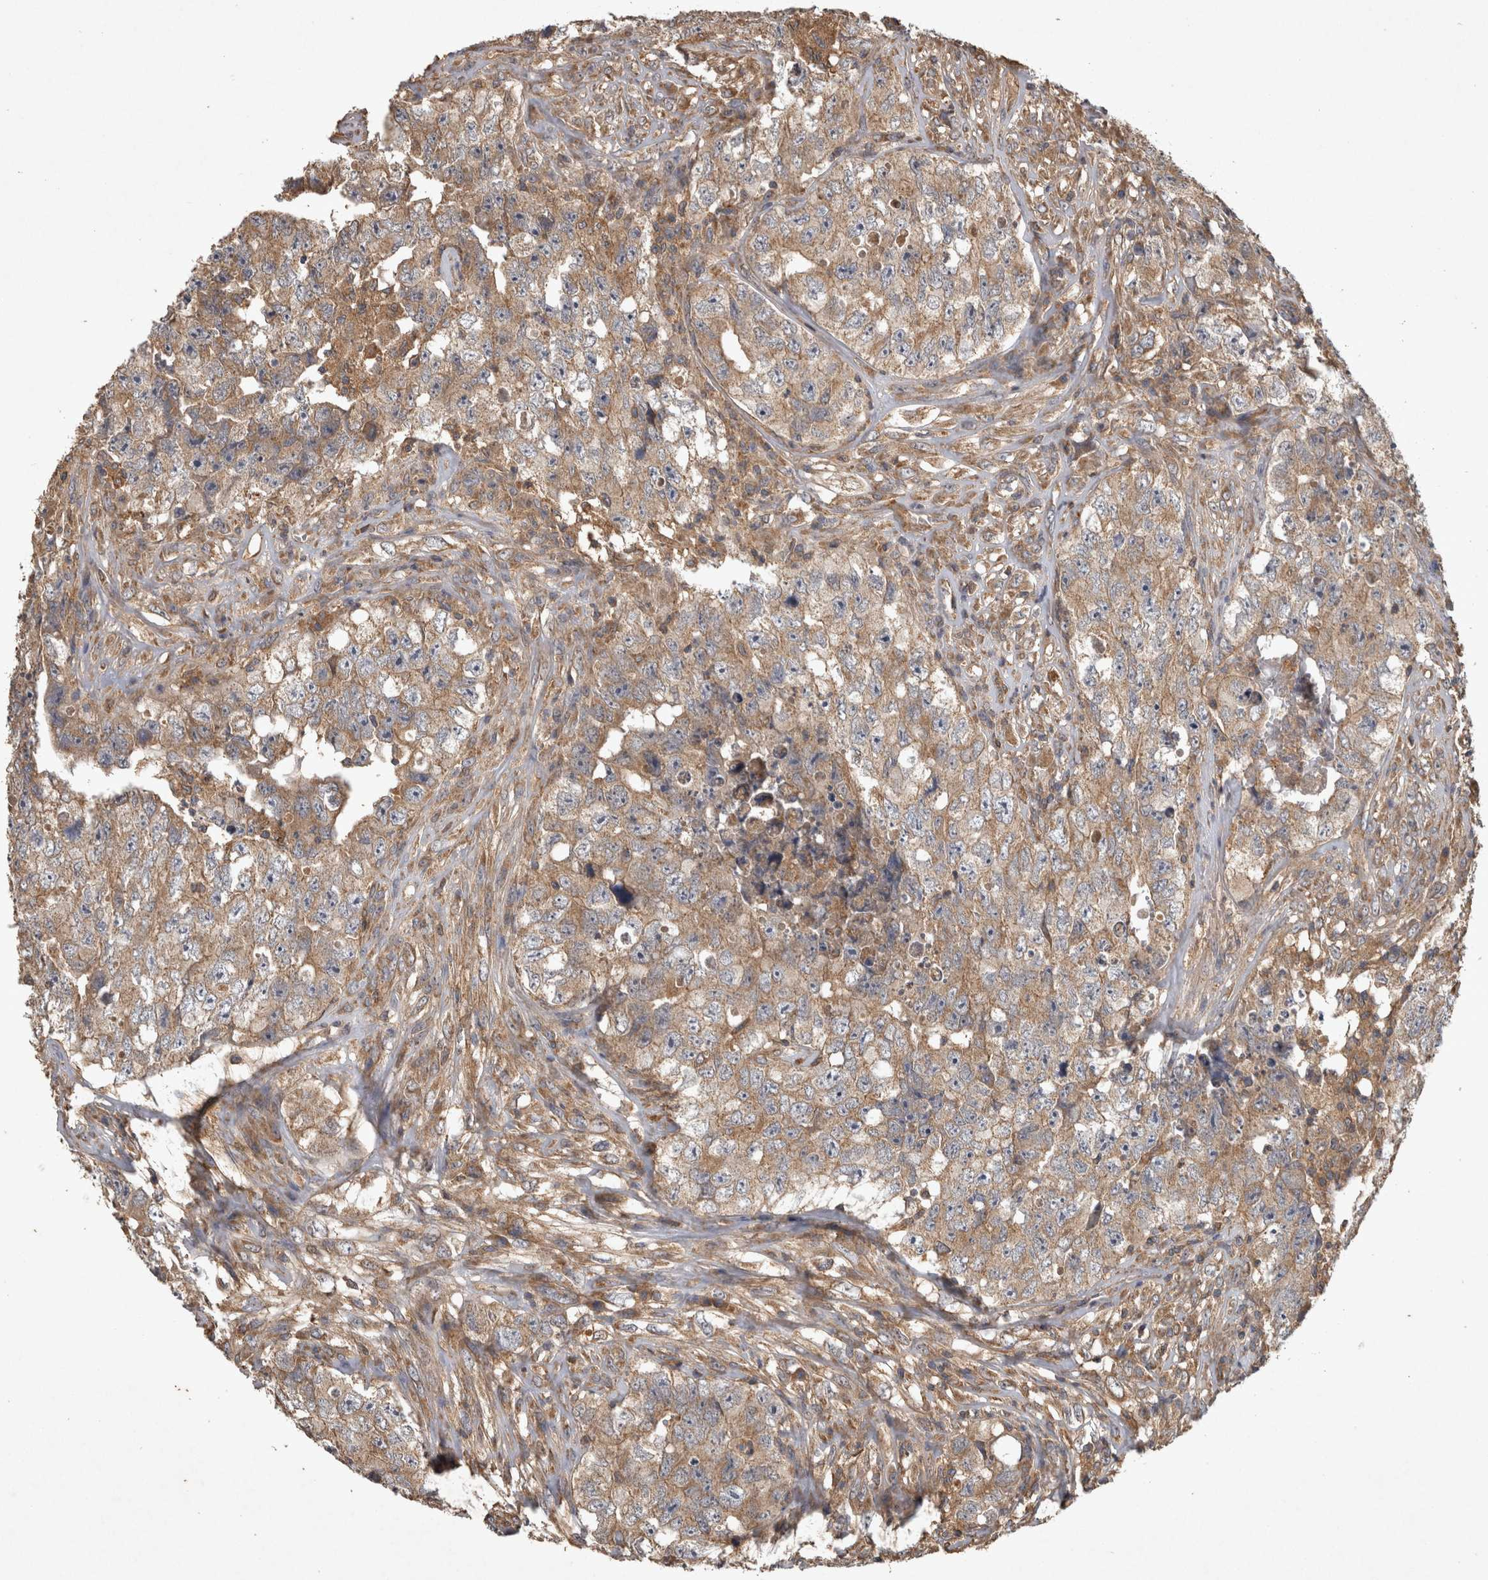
{"staining": {"intensity": "moderate", "quantity": ">75%", "location": "cytoplasmic/membranous"}, "tissue": "testis cancer", "cell_type": "Tumor cells", "image_type": "cancer", "snomed": [{"axis": "morphology", "description": "Carcinoma, Embryonal, NOS"}, {"axis": "topography", "description": "Testis"}], "caption": "A photomicrograph of human testis embryonal carcinoma stained for a protein demonstrates moderate cytoplasmic/membranous brown staining in tumor cells. The staining was performed using DAB, with brown indicating positive protein expression. Nuclei are stained blue with hematoxylin.", "gene": "TRMT61B", "patient": {"sex": "male", "age": 32}}